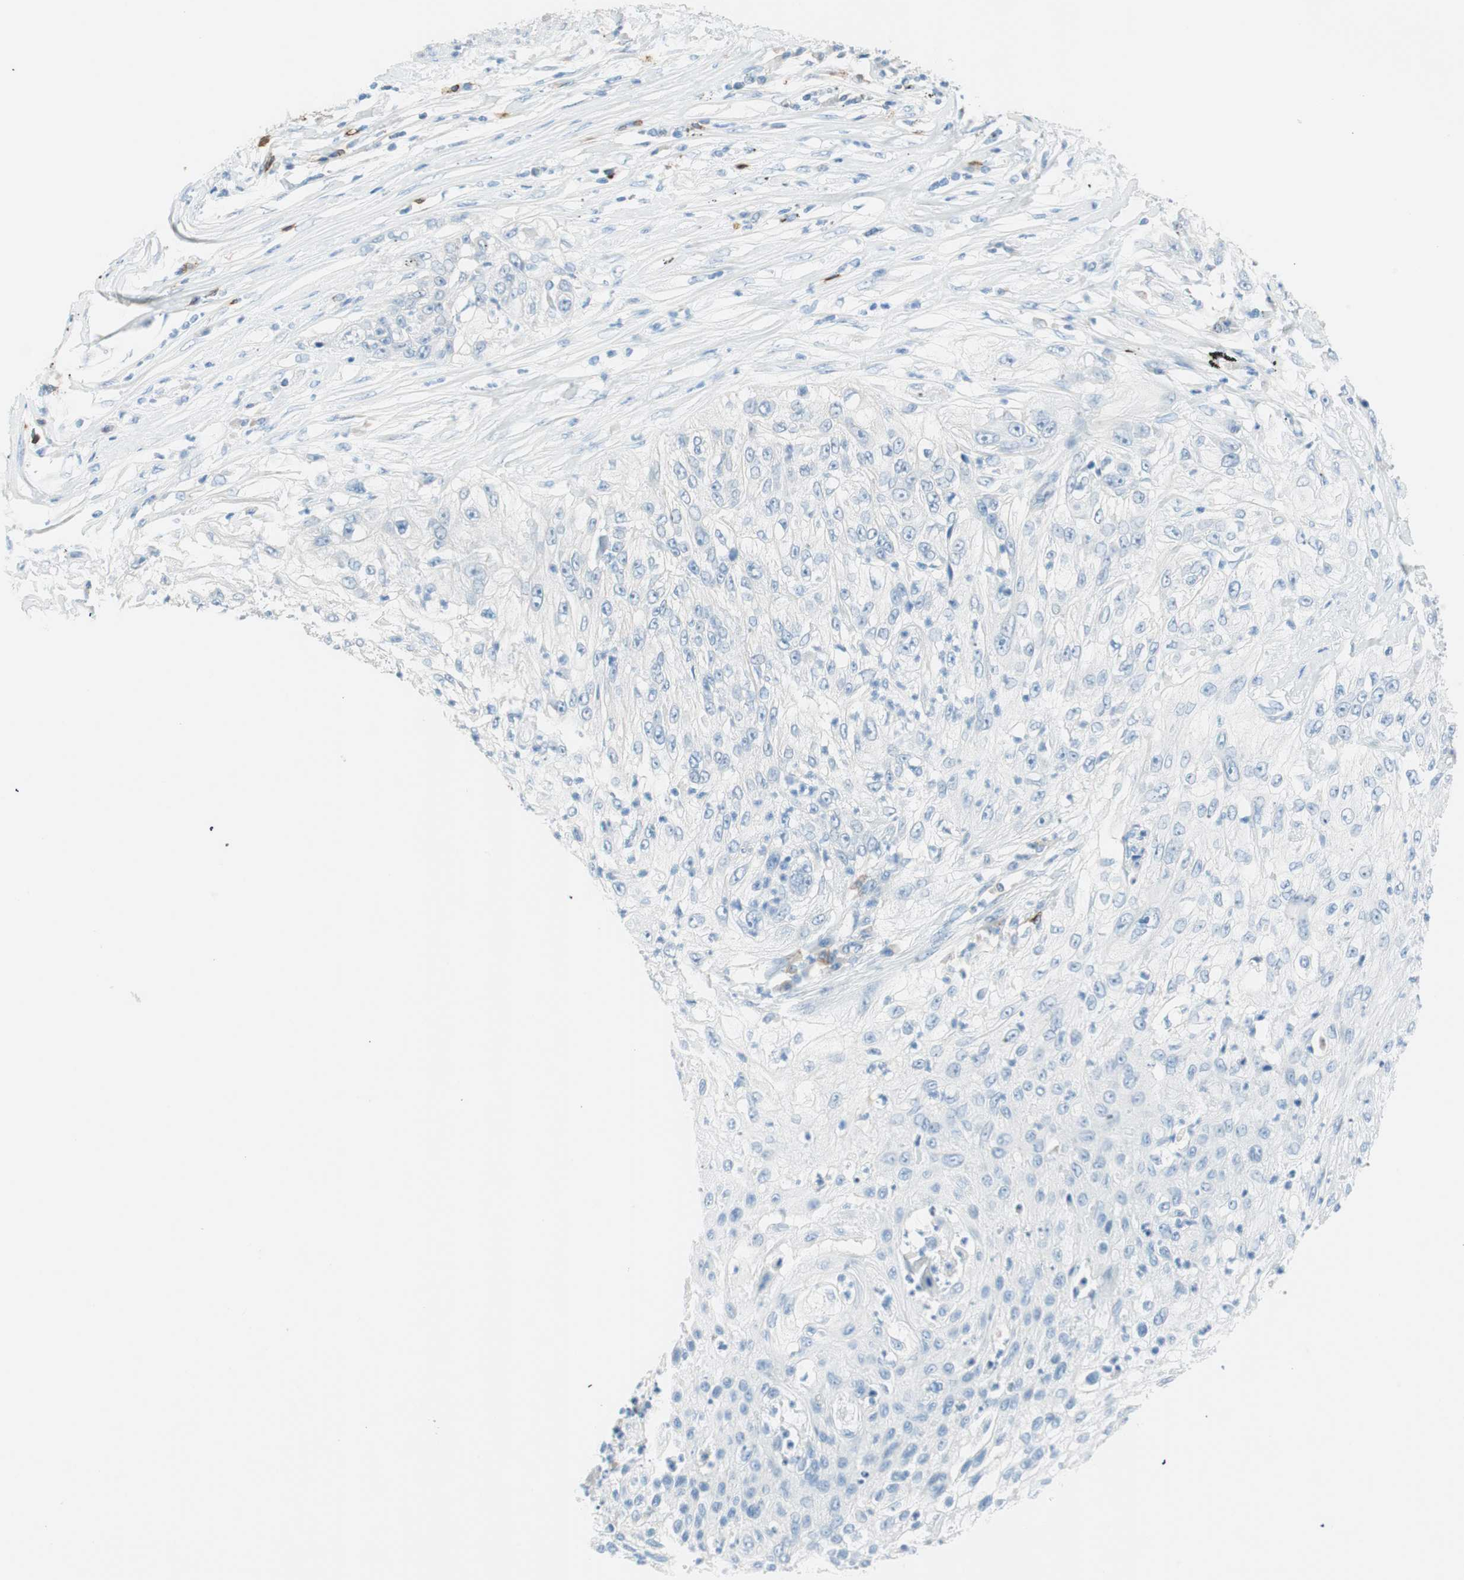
{"staining": {"intensity": "negative", "quantity": "none", "location": "none"}, "tissue": "lung cancer", "cell_type": "Tumor cells", "image_type": "cancer", "snomed": [{"axis": "morphology", "description": "Inflammation, NOS"}, {"axis": "morphology", "description": "Squamous cell carcinoma, NOS"}, {"axis": "topography", "description": "Lymph node"}, {"axis": "topography", "description": "Soft tissue"}, {"axis": "topography", "description": "Lung"}], "caption": "Tumor cells show no significant positivity in squamous cell carcinoma (lung). (DAB (3,3'-diaminobenzidine) IHC, high magnification).", "gene": "TNFRSF13C", "patient": {"sex": "male", "age": 66}}